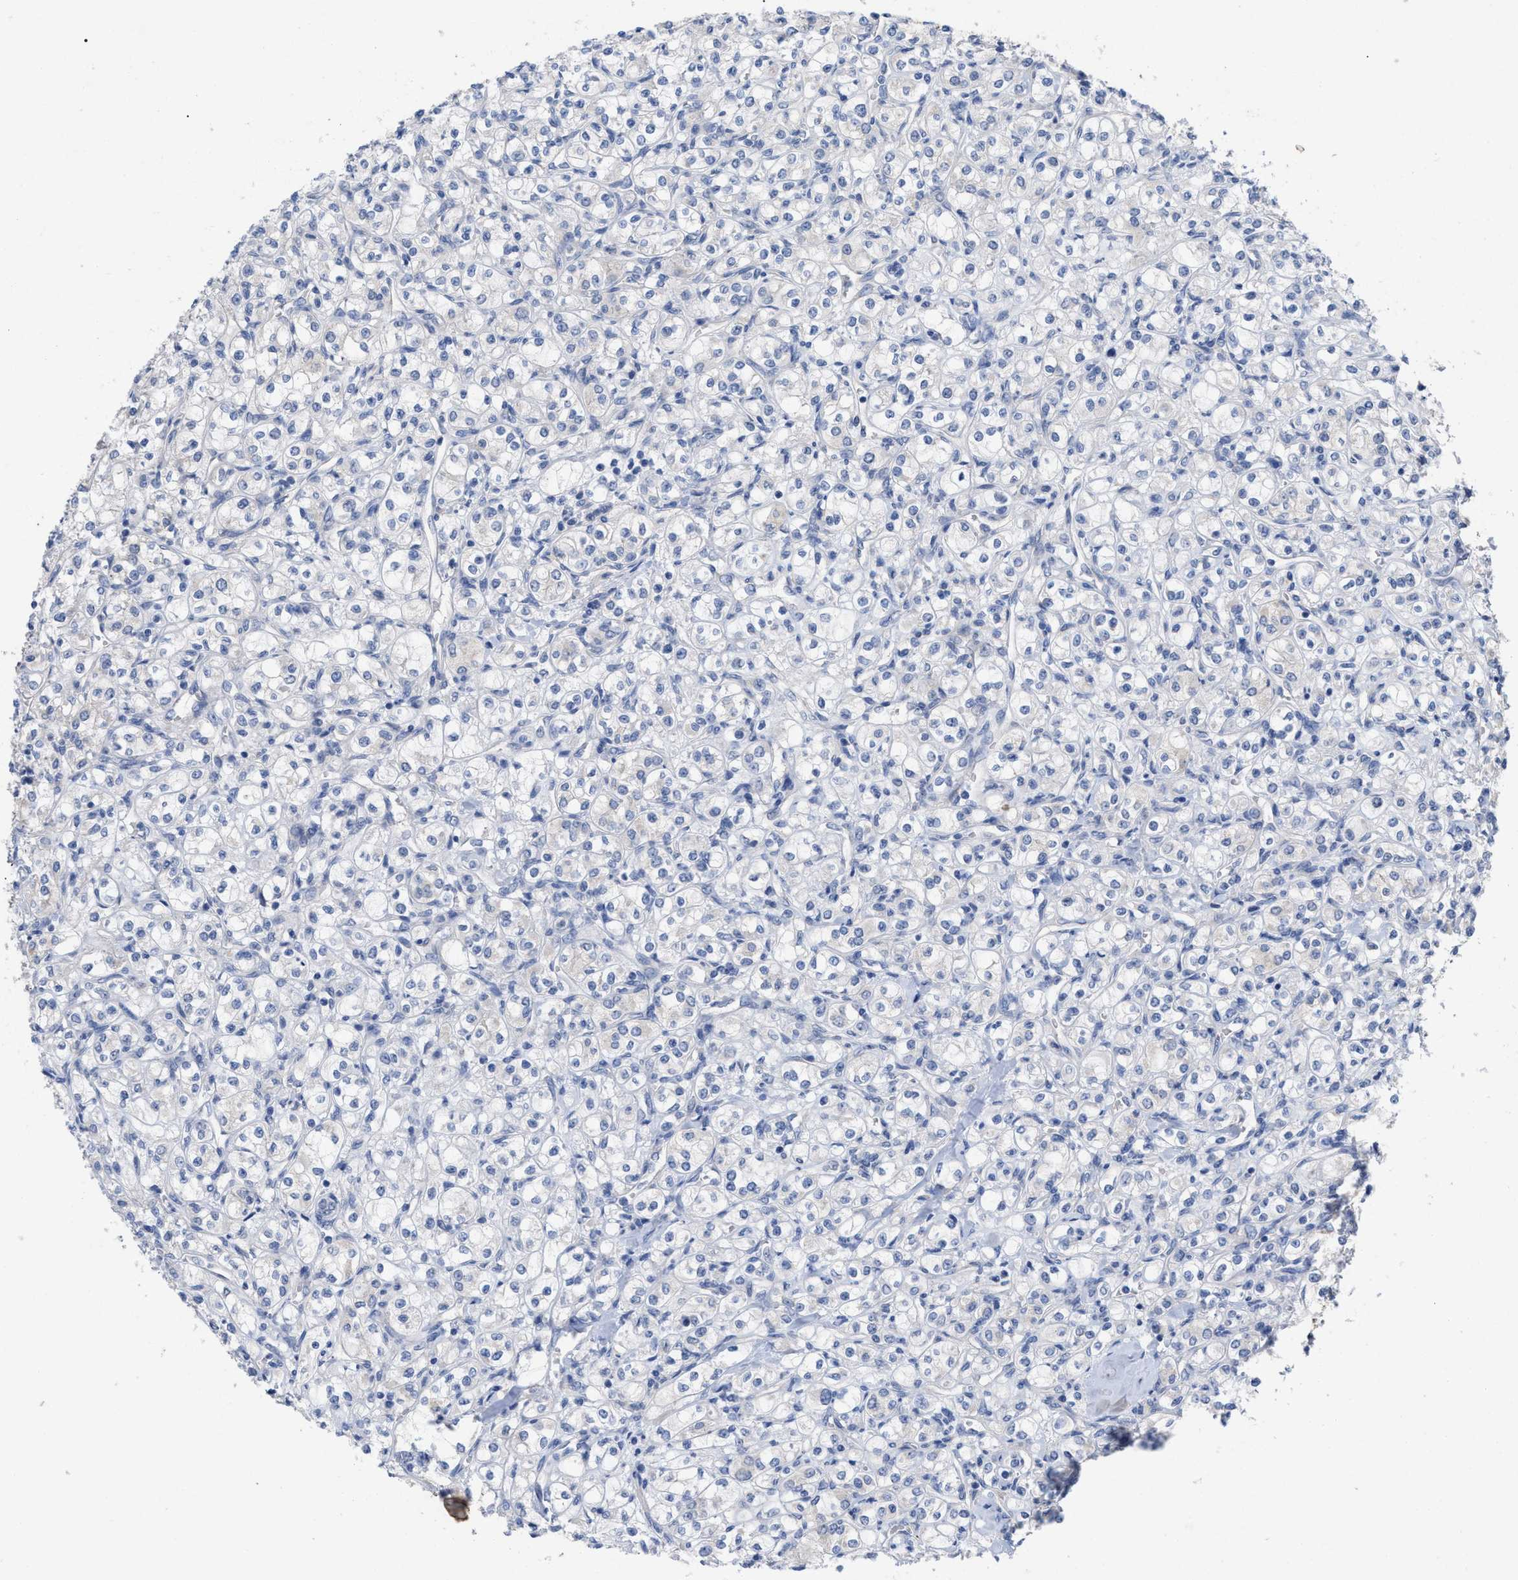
{"staining": {"intensity": "negative", "quantity": "none", "location": "none"}, "tissue": "renal cancer", "cell_type": "Tumor cells", "image_type": "cancer", "snomed": [{"axis": "morphology", "description": "Adenocarcinoma, NOS"}, {"axis": "topography", "description": "Kidney"}], "caption": "Immunohistochemistry (IHC) histopathology image of neoplastic tissue: renal cancer (adenocarcinoma) stained with DAB (3,3'-diaminobenzidine) exhibits no significant protein expression in tumor cells. (DAB immunohistochemistry (IHC) visualized using brightfield microscopy, high magnification).", "gene": "VIP", "patient": {"sex": "male", "age": 77}}